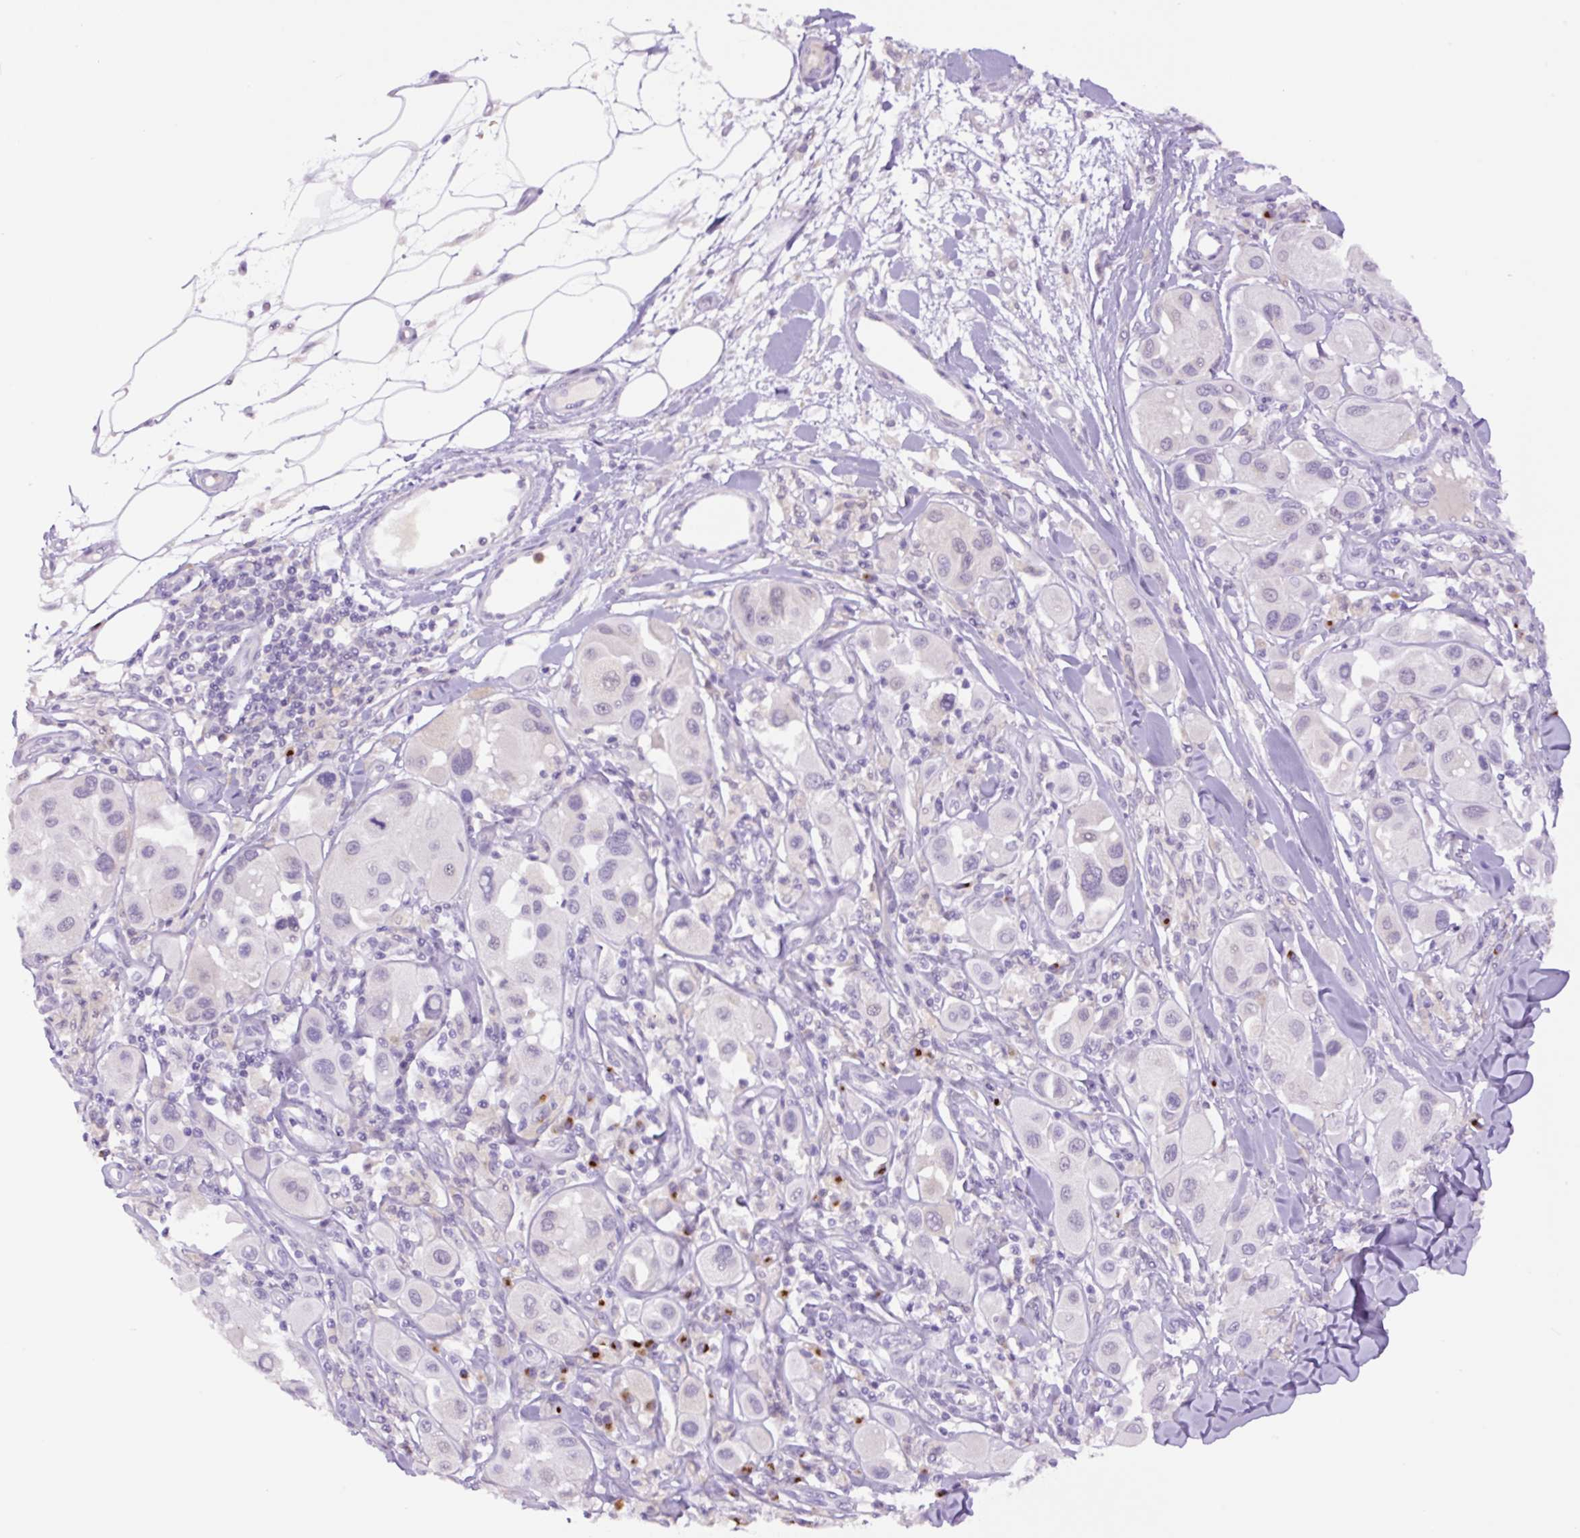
{"staining": {"intensity": "negative", "quantity": "none", "location": "none"}, "tissue": "melanoma", "cell_type": "Tumor cells", "image_type": "cancer", "snomed": [{"axis": "morphology", "description": "Malignant melanoma, Metastatic site"}, {"axis": "topography", "description": "Skin"}], "caption": "Tumor cells show no significant positivity in malignant melanoma (metastatic site).", "gene": "MFSD3", "patient": {"sex": "male", "age": 41}}